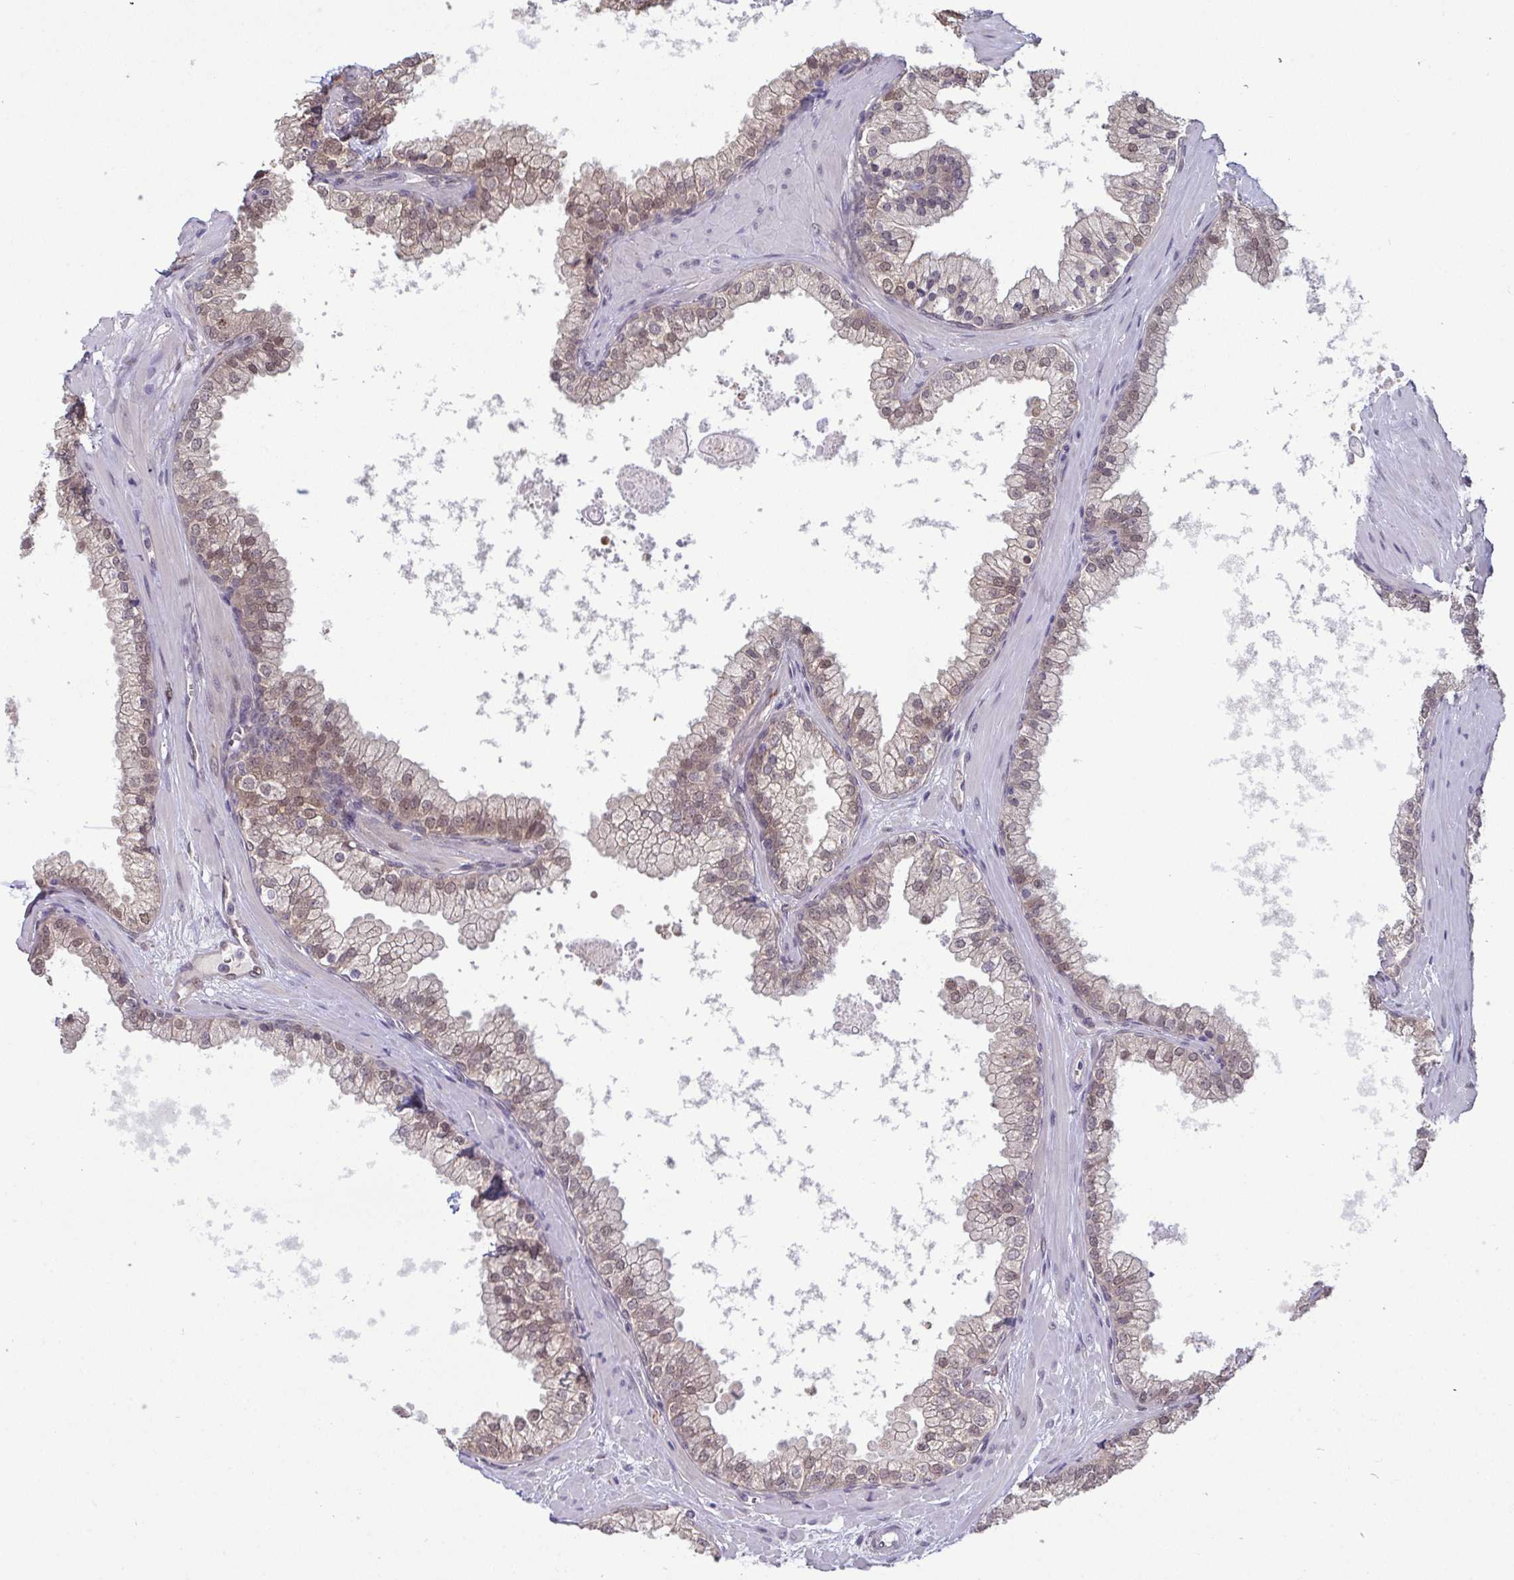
{"staining": {"intensity": "moderate", "quantity": ">75%", "location": "nuclear"}, "tissue": "prostate", "cell_type": "Glandular cells", "image_type": "normal", "snomed": [{"axis": "morphology", "description": "Normal tissue, NOS"}, {"axis": "topography", "description": "Prostate"}, {"axis": "topography", "description": "Peripheral nerve tissue"}], "caption": "Immunohistochemical staining of unremarkable human prostate displays >75% levels of moderate nuclear protein staining in approximately >75% of glandular cells.", "gene": "SETD7", "patient": {"sex": "male", "age": 61}}